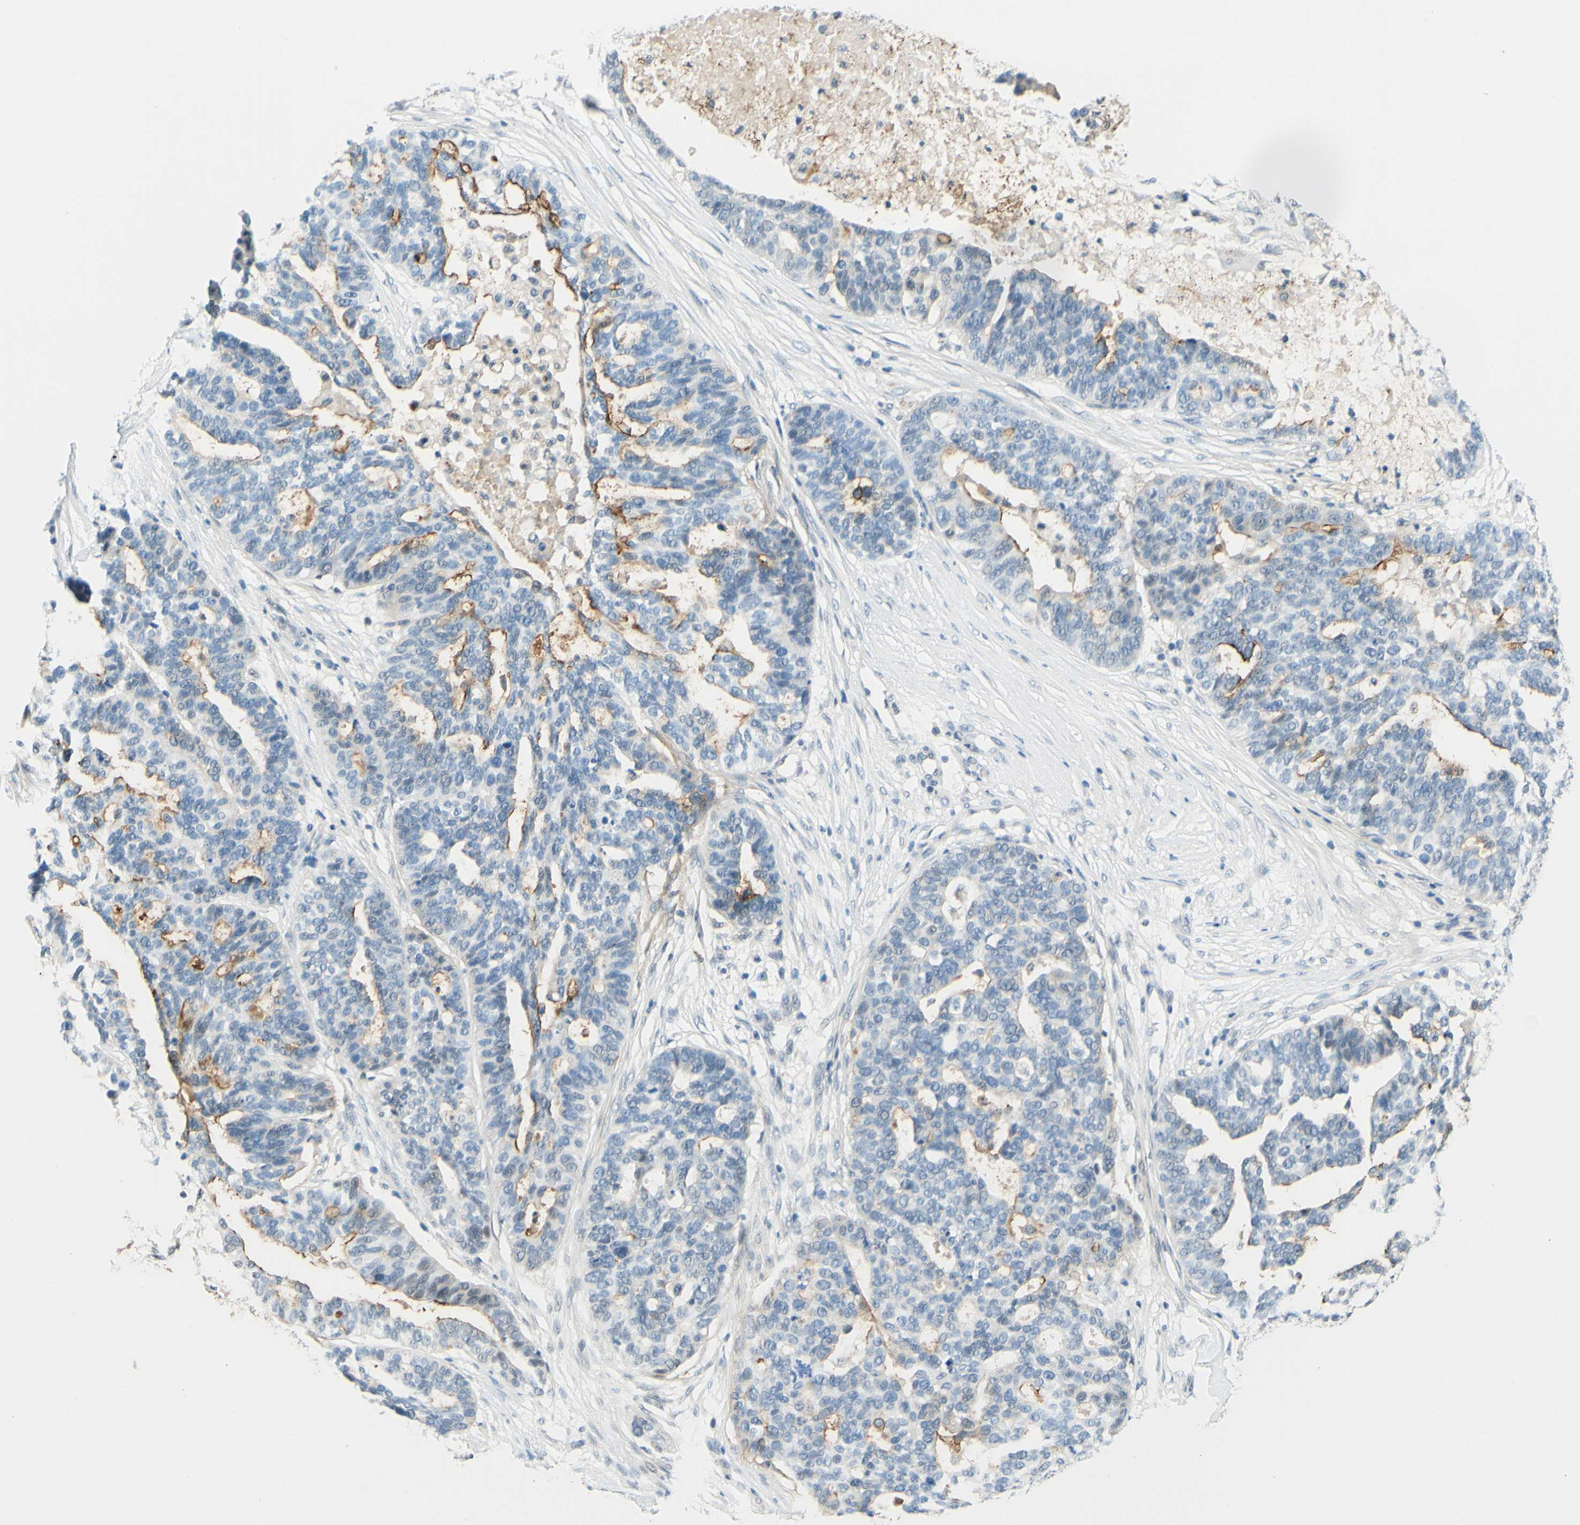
{"staining": {"intensity": "negative", "quantity": "none", "location": "none"}, "tissue": "ovarian cancer", "cell_type": "Tumor cells", "image_type": "cancer", "snomed": [{"axis": "morphology", "description": "Cystadenocarcinoma, serous, NOS"}, {"axis": "topography", "description": "Ovary"}], "caption": "IHC micrograph of human serous cystadenocarcinoma (ovarian) stained for a protein (brown), which reveals no expression in tumor cells.", "gene": "TREM2", "patient": {"sex": "female", "age": 59}}